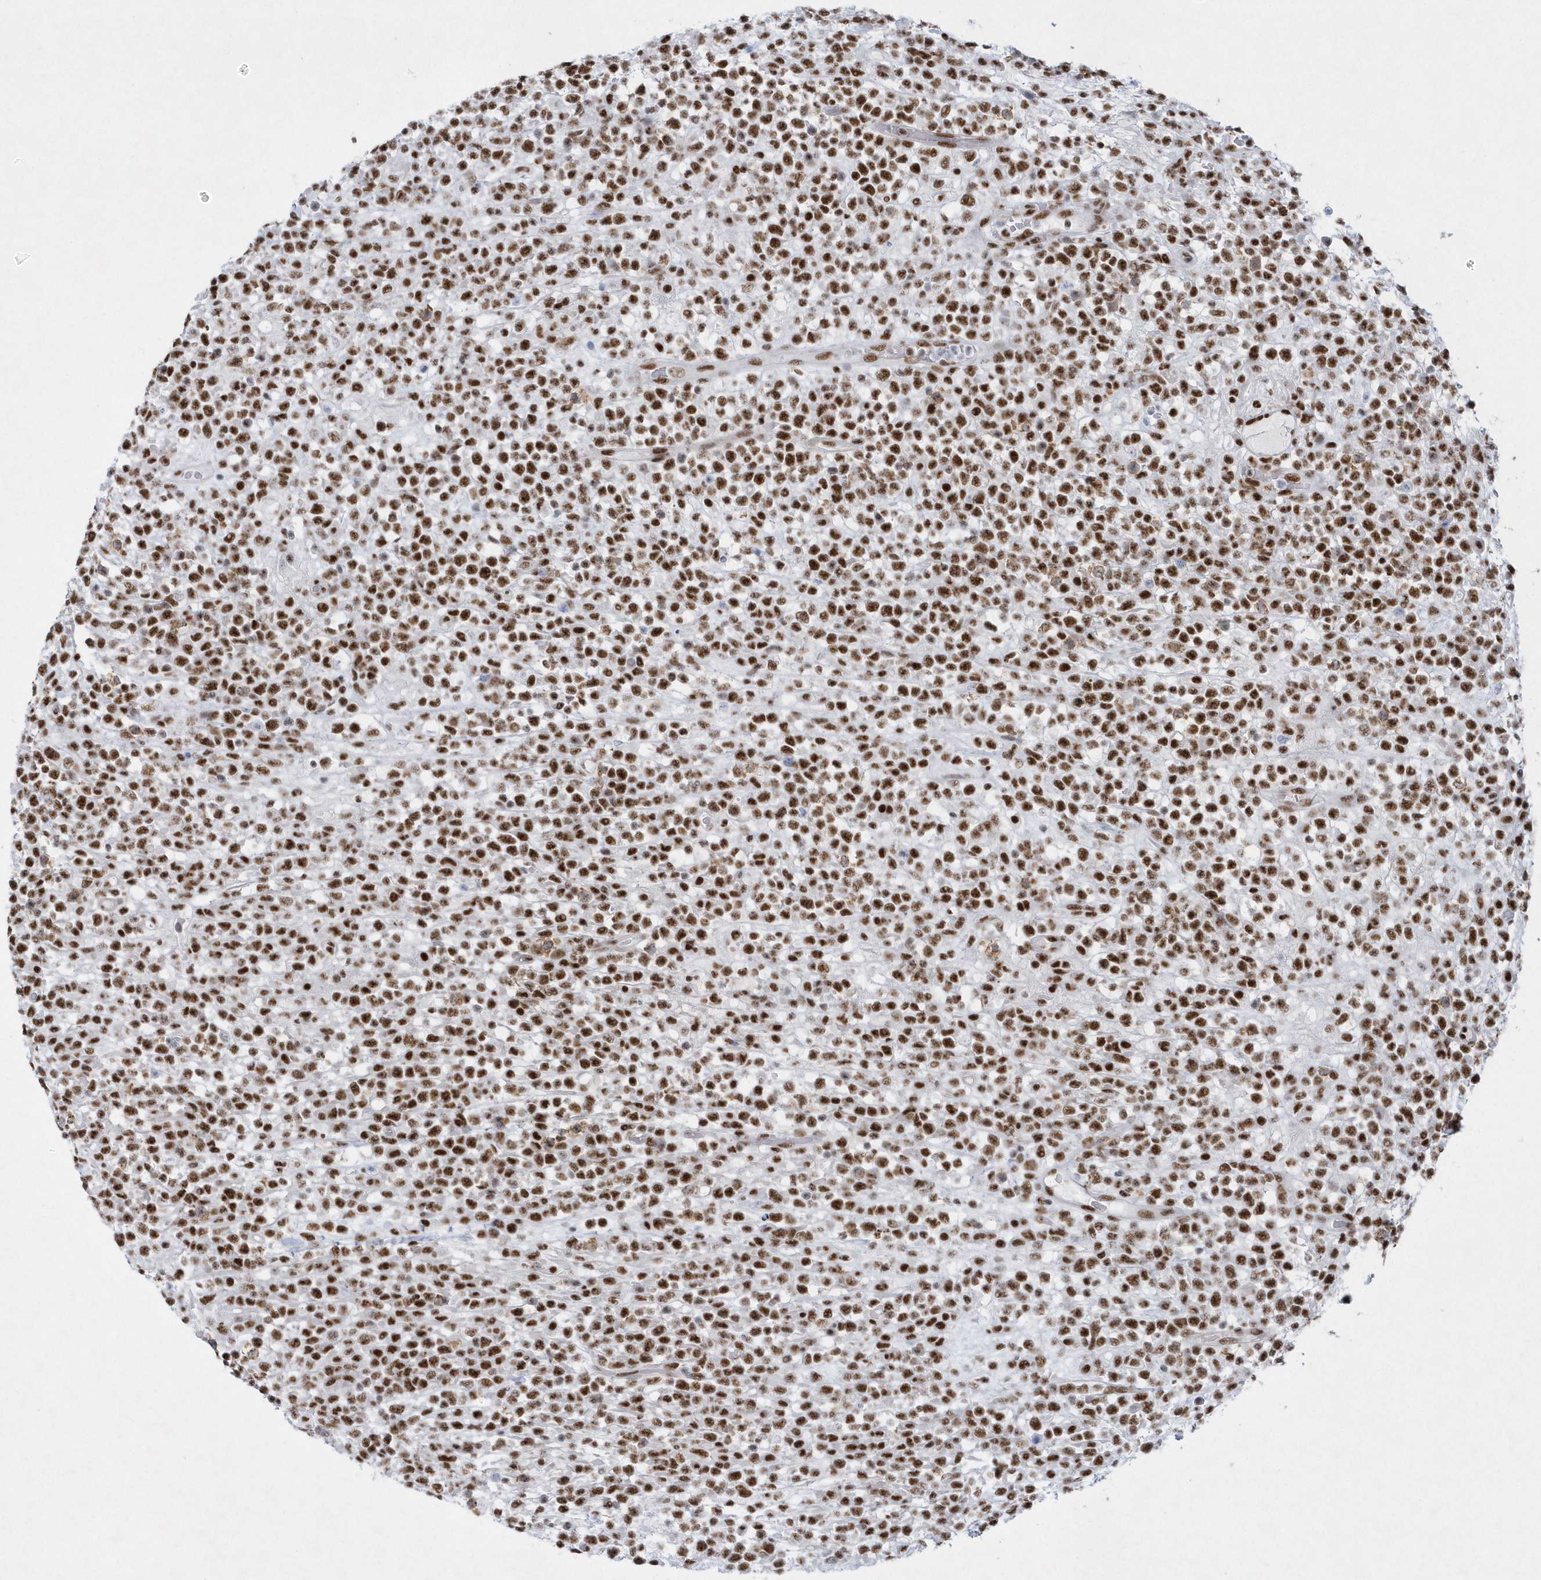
{"staining": {"intensity": "strong", "quantity": ">75%", "location": "nuclear"}, "tissue": "lymphoma", "cell_type": "Tumor cells", "image_type": "cancer", "snomed": [{"axis": "morphology", "description": "Malignant lymphoma, non-Hodgkin's type, High grade"}, {"axis": "topography", "description": "Colon"}], "caption": "Malignant lymphoma, non-Hodgkin's type (high-grade) stained for a protein (brown) reveals strong nuclear positive expression in about >75% of tumor cells.", "gene": "DCLRE1A", "patient": {"sex": "female", "age": 53}}